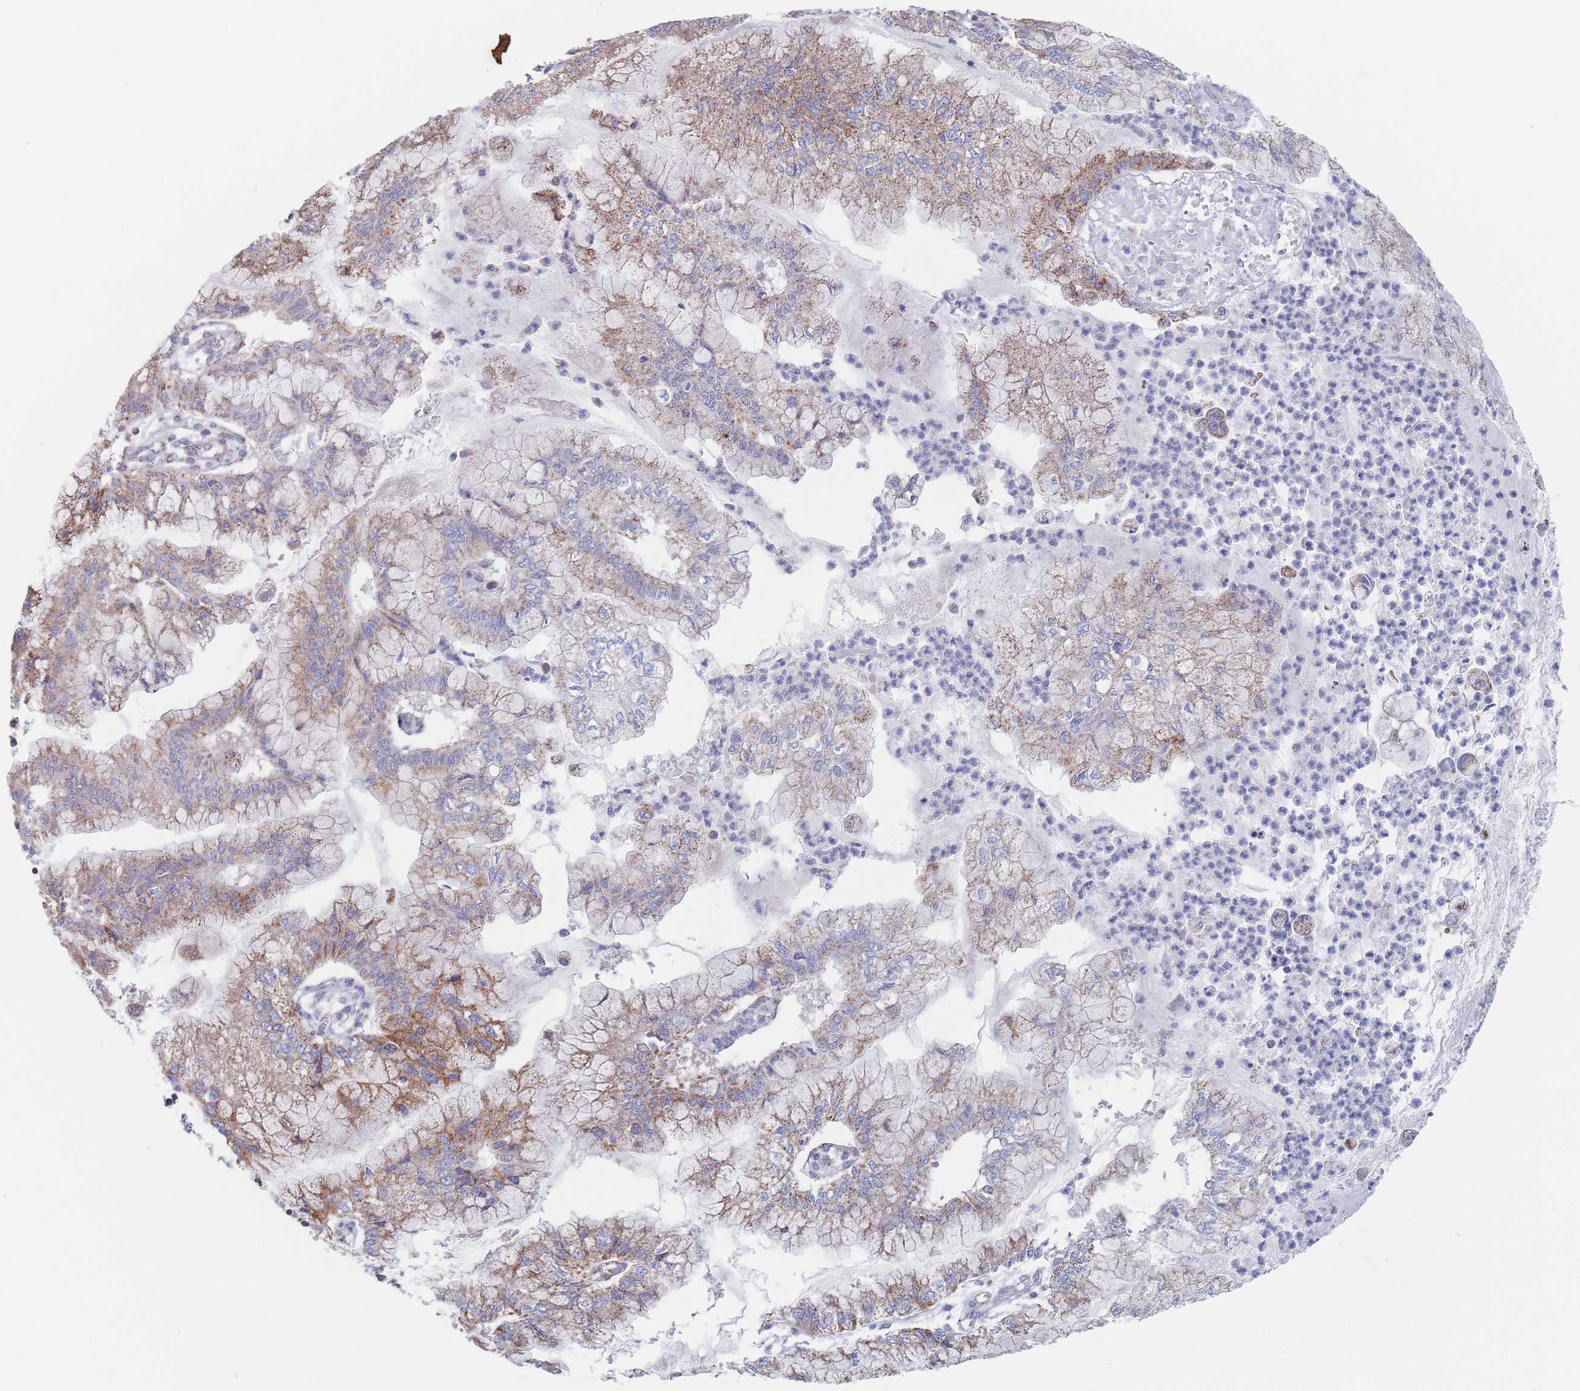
{"staining": {"intensity": "moderate", "quantity": ">75%", "location": "cytoplasmic/membranous"}, "tissue": "pancreatic cancer", "cell_type": "Tumor cells", "image_type": "cancer", "snomed": [{"axis": "morphology", "description": "Adenocarcinoma, NOS"}, {"axis": "topography", "description": "Pancreas"}], "caption": "A micrograph showing moderate cytoplasmic/membranous expression in about >75% of tumor cells in pancreatic cancer (adenocarcinoma), as visualized by brown immunohistochemical staining.", "gene": "IKZF4", "patient": {"sex": "male", "age": 73}}